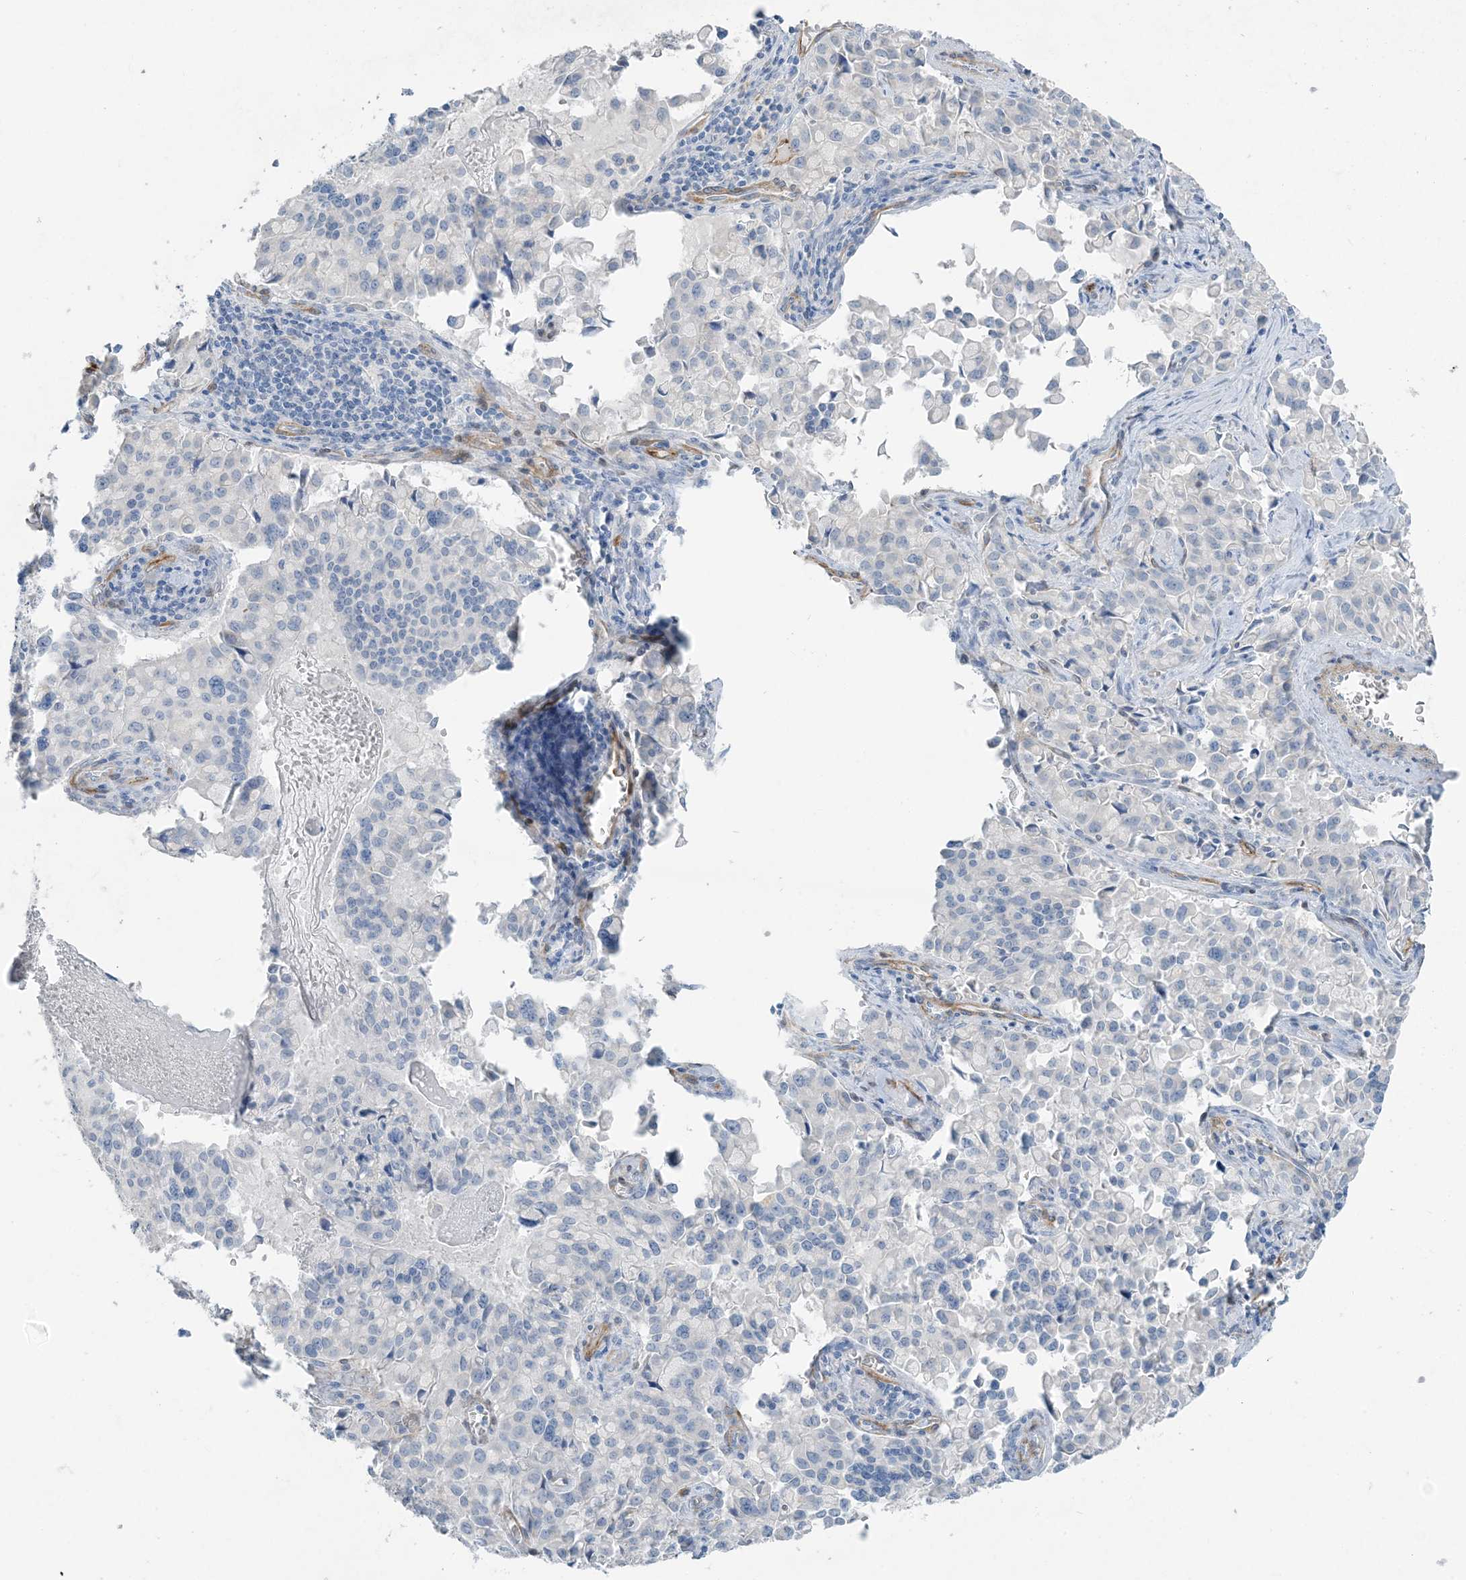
{"staining": {"intensity": "negative", "quantity": "none", "location": "none"}, "tissue": "pancreatic cancer", "cell_type": "Tumor cells", "image_type": "cancer", "snomed": [{"axis": "morphology", "description": "Adenocarcinoma, NOS"}, {"axis": "topography", "description": "Pancreas"}], "caption": "Human pancreatic cancer stained for a protein using immunohistochemistry displays no positivity in tumor cells.", "gene": "PGM5", "patient": {"sex": "male", "age": 65}}